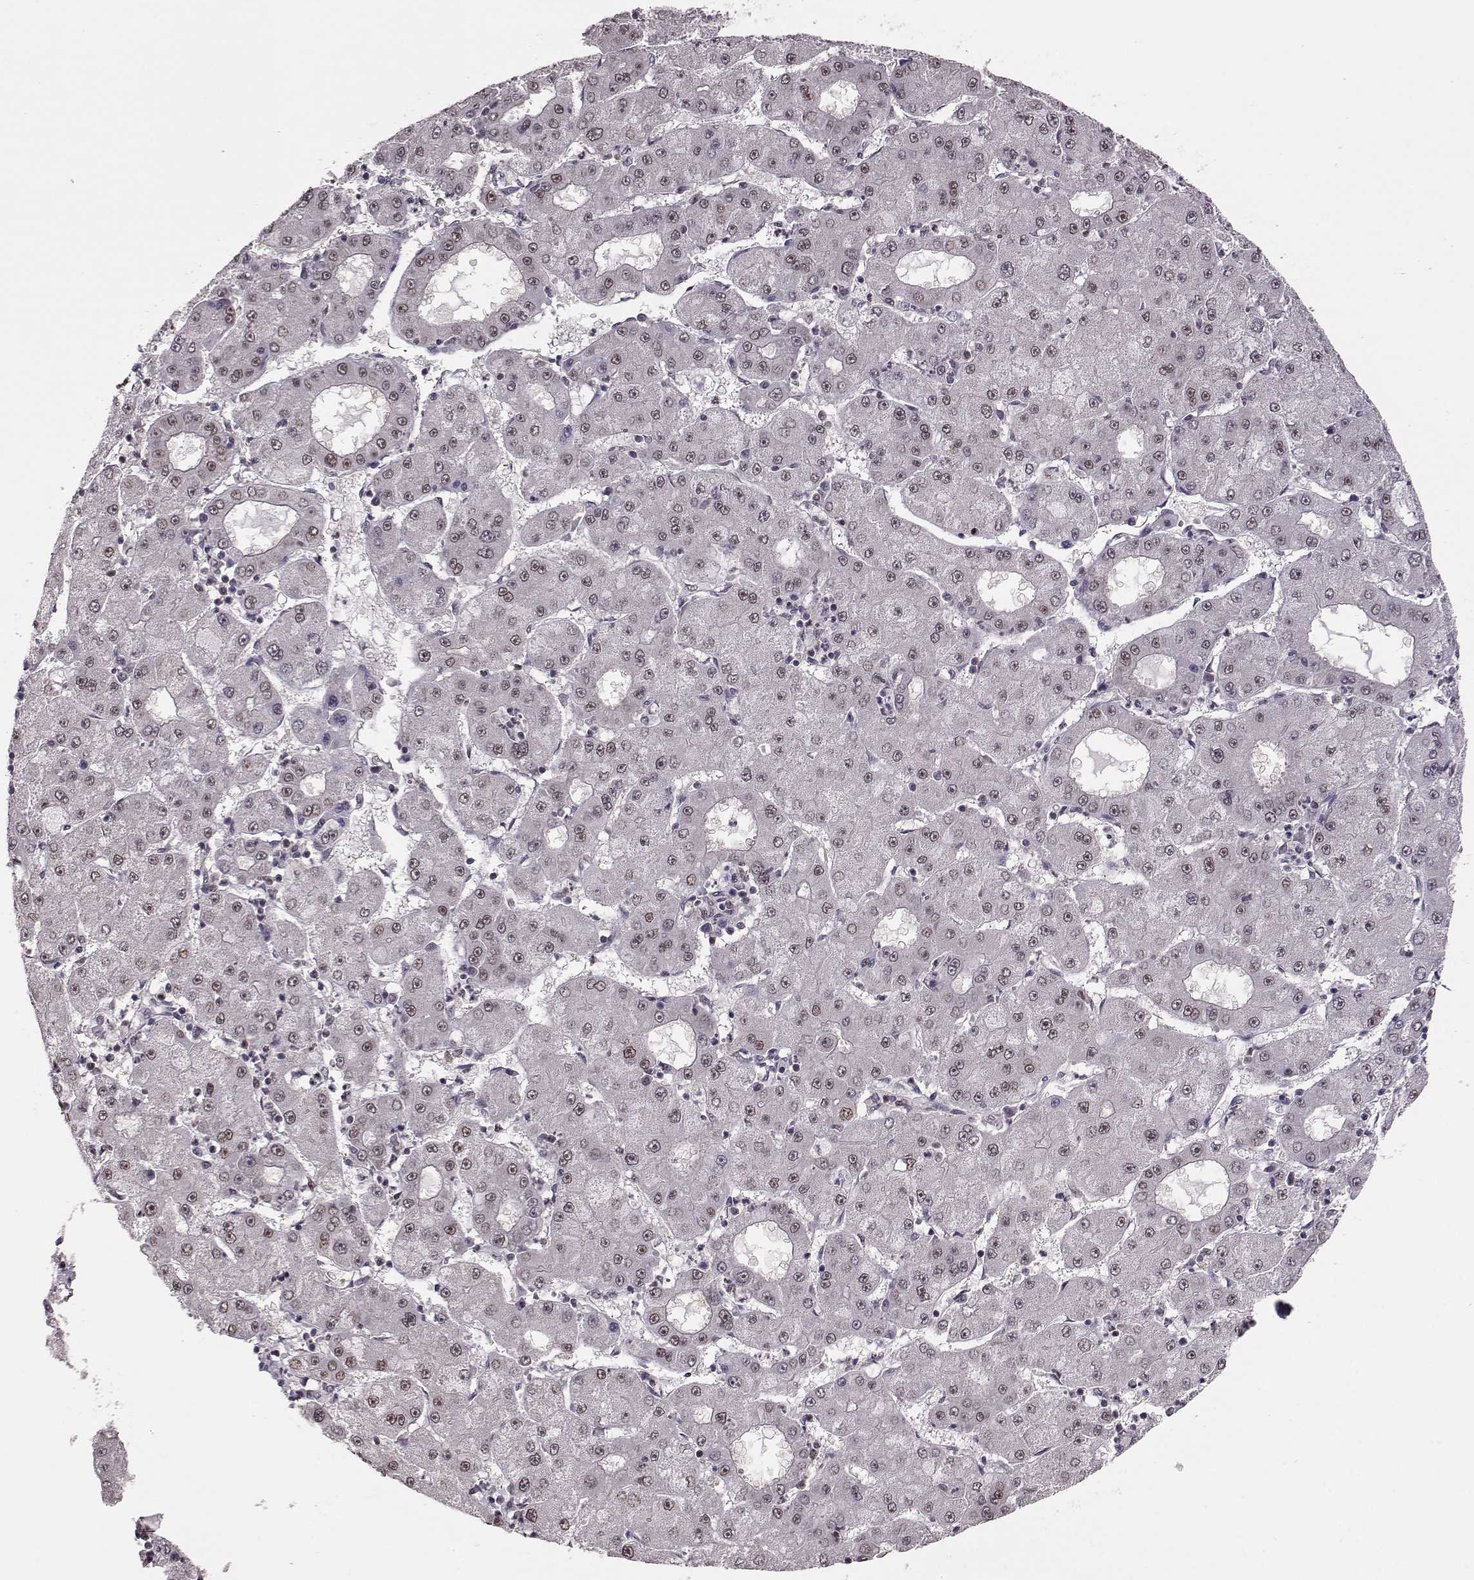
{"staining": {"intensity": "moderate", "quantity": "<25%", "location": "nuclear"}, "tissue": "liver cancer", "cell_type": "Tumor cells", "image_type": "cancer", "snomed": [{"axis": "morphology", "description": "Carcinoma, Hepatocellular, NOS"}, {"axis": "topography", "description": "Liver"}], "caption": "Immunohistochemical staining of human hepatocellular carcinoma (liver) exhibits low levels of moderate nuclear protein expression in approximately <25% of tumor cells. The staining was performed using DAB (3,3'-diaminobenzidine) to visualize the protein expression in brown, while the nuclei were stained in blue with hematoxylin (Magnification: 20x).", "gene": "KLF6", "patient": {"sex": "male", "age": 73}}